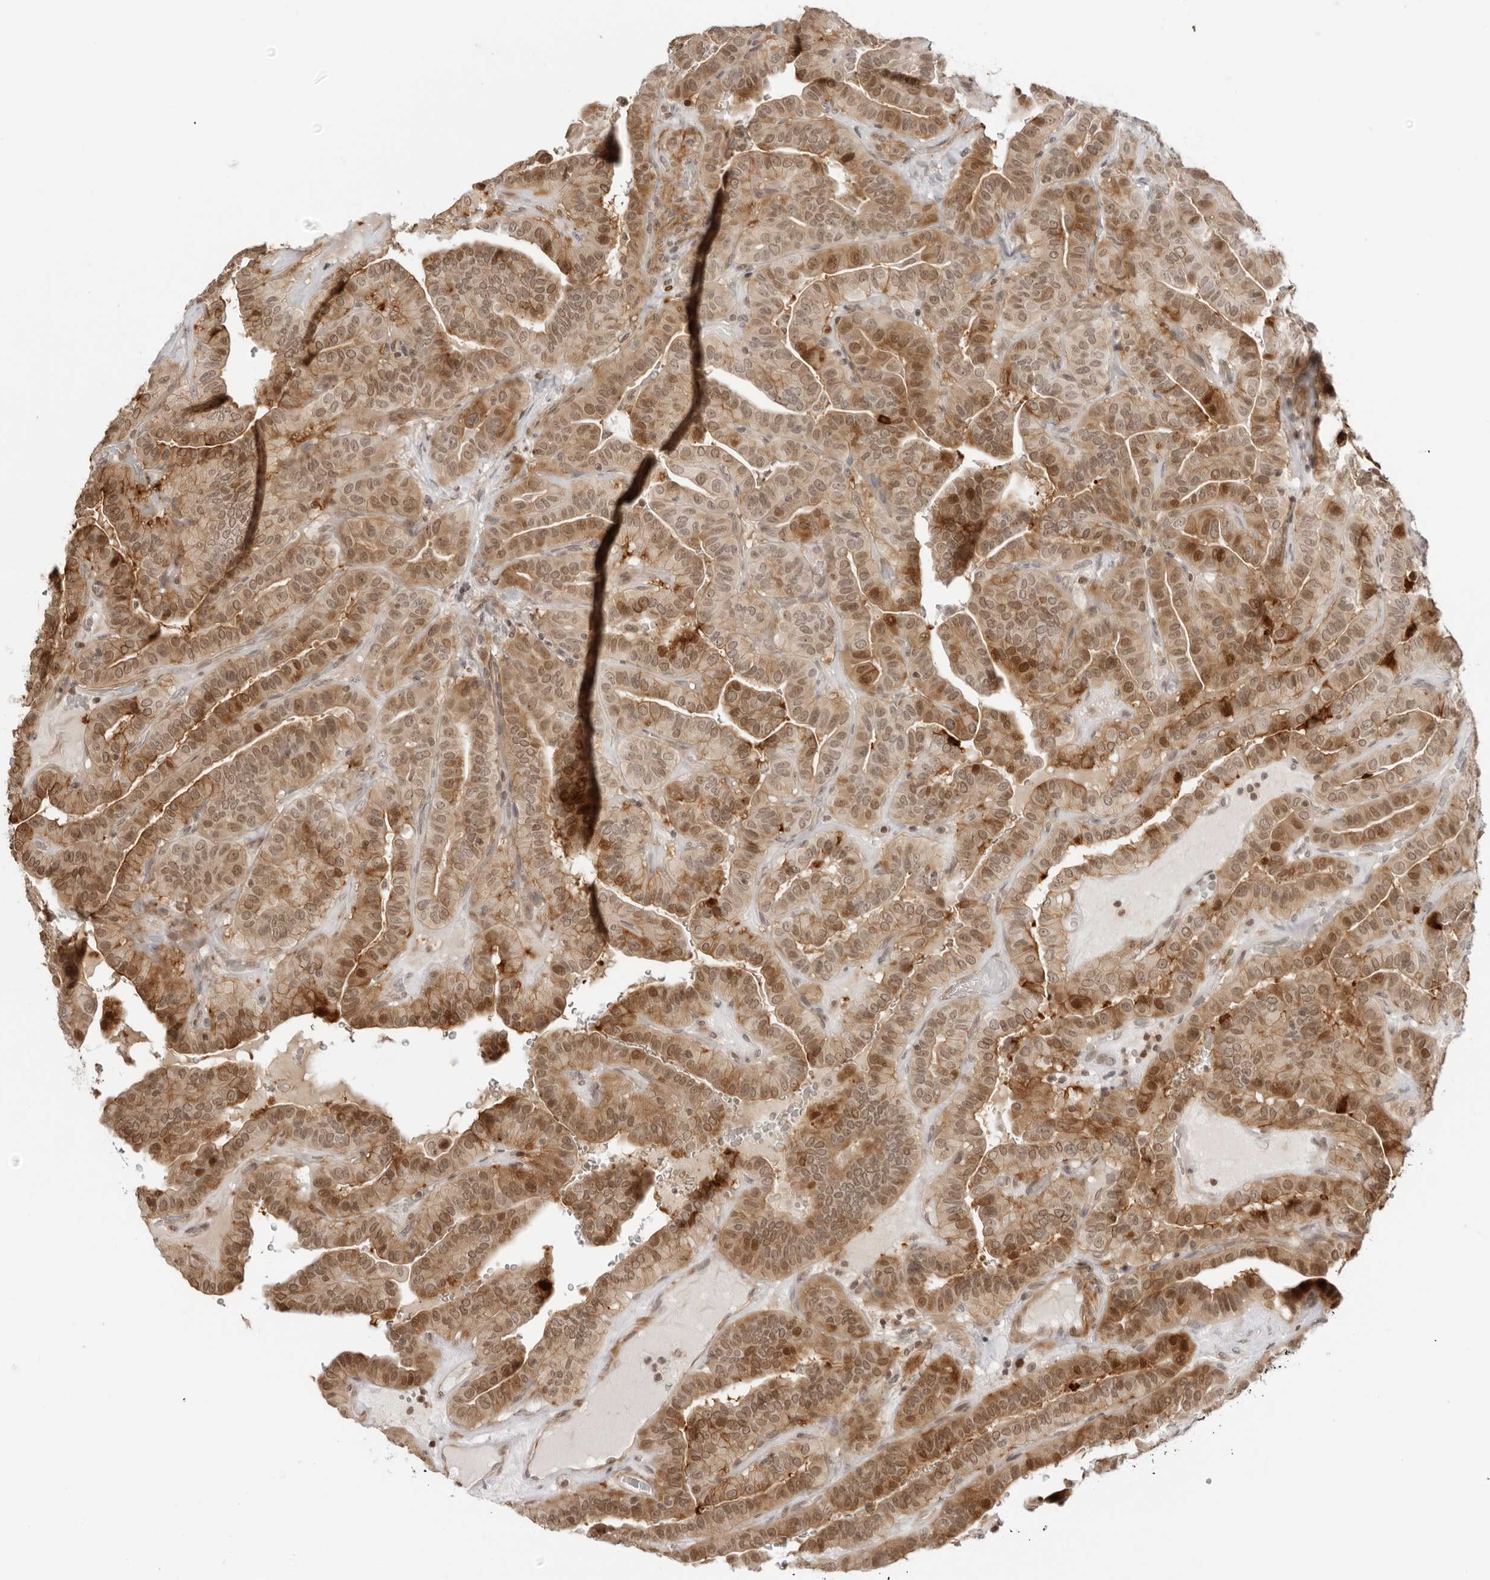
{"staining": {"intensity": "moderate", "quantity": "25%-75%", "location": "cytoplasmic/membranous,nuclear"}, "tissue": "thyroid cancer", "cell_type": "Tumor cells", "image_type": "cancer", "snomed": [{"axis": "morphology", "description": "Papillary adenocarcinoma, NOS"}, {"axis": "topography", "description": "Thyroid gland"}], "caption": "Immunohistochemical staining of thyroid cancer shows medium levels of moderate cytoplasmic/membranous and nuclear expression in about 25%-75% of tumor cells.", "gene": "RNF146", "patient": {"sex": "male", "age": 77}}